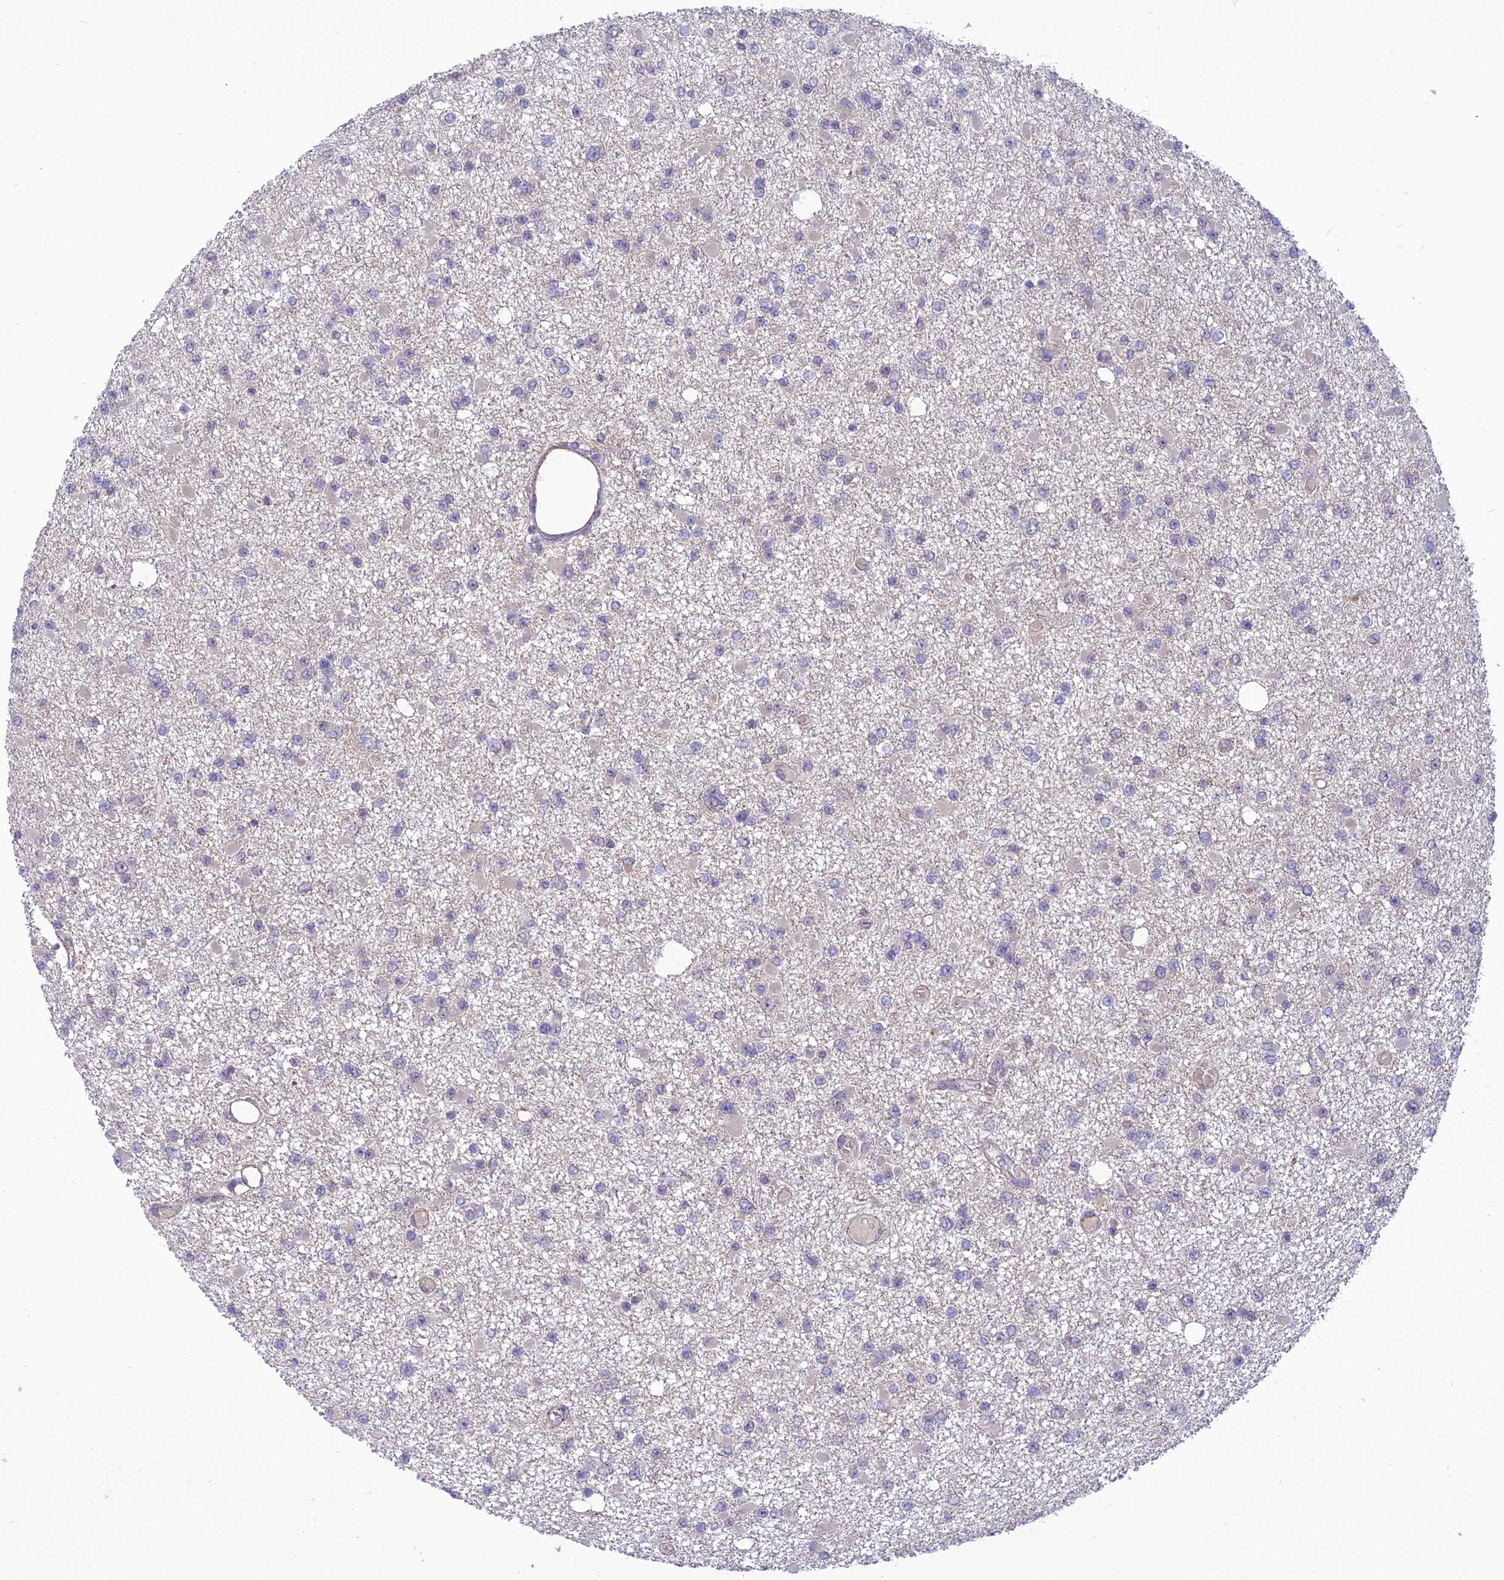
{"staining": {"intensity": "negative", "quantity": "none", "location": "none"}, "tissue": "glioma", "cell_type": "Tumor cells", "image_type": "cancer", "snomed": [{"axis": "morphology", "description": "Glioma, malignant, Low grade"}, {"axis": "topography", "description": "Brain"}], "caption": "IHC of glioma exhibits no expression in tumor cells.", "gene": "UROS", "patient": {"sex": "female", "age": 22}}